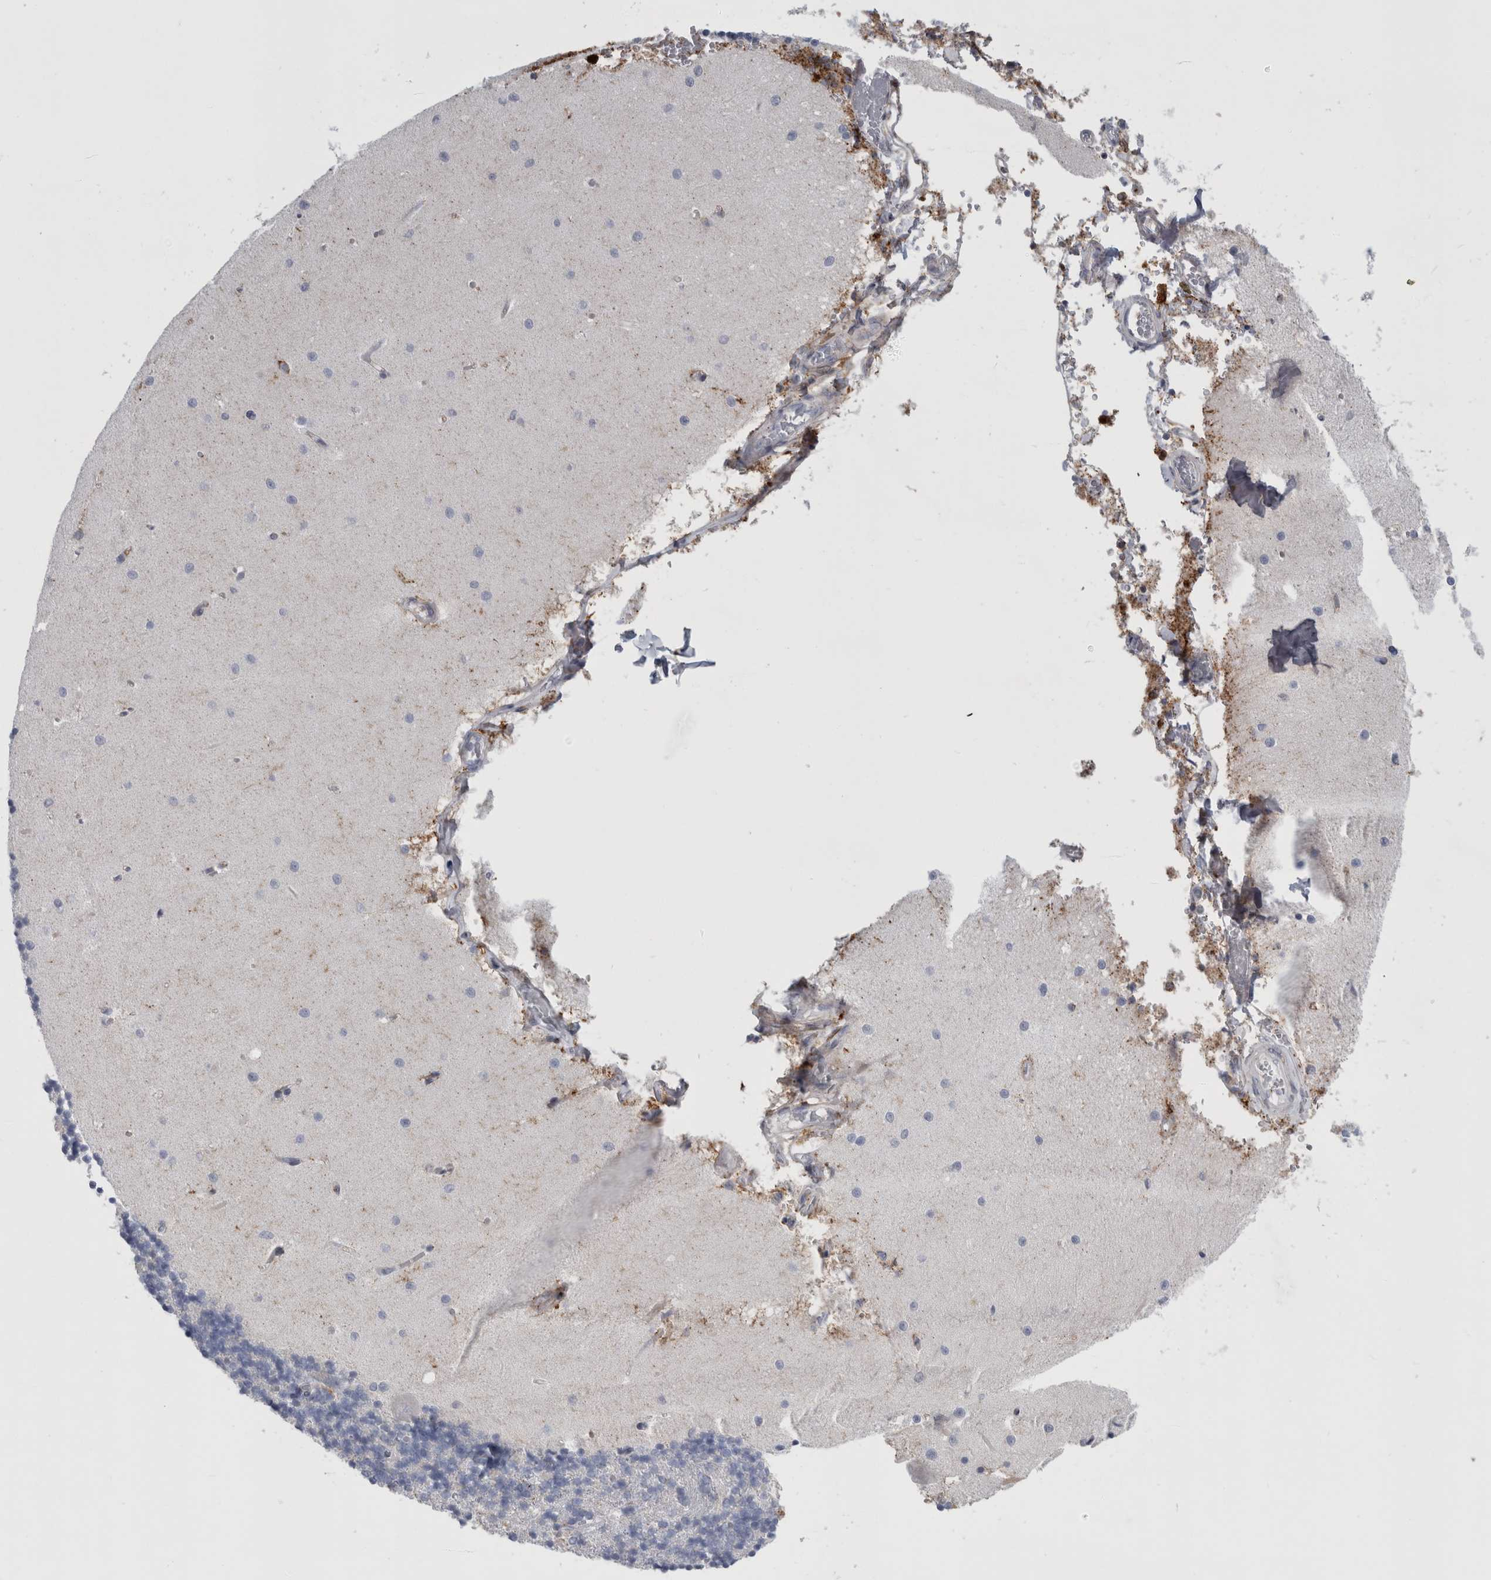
{"staining": {"intensity": "negative", "quantity": "none", "location": "none"}, "tissue": "cerebellum", "cell_type": "Cells in granular layer", "image_type": "normal", "snomed": [{"axis": "morphology", "description": "Normal tissue, NOS"}, {"axis": "topography", "description": "Cerebellum"}], "caption": "Immunohistochemistry (IHC) image of unremarkable cerebellum: cerebellum stained with DAB shows no significant protein staining in cells in granular layer. (DAB immunohistochemistry (IHC), high magnification).", "gene": "DNAJC24", "patient": {"sex": "male", "age": 37}}